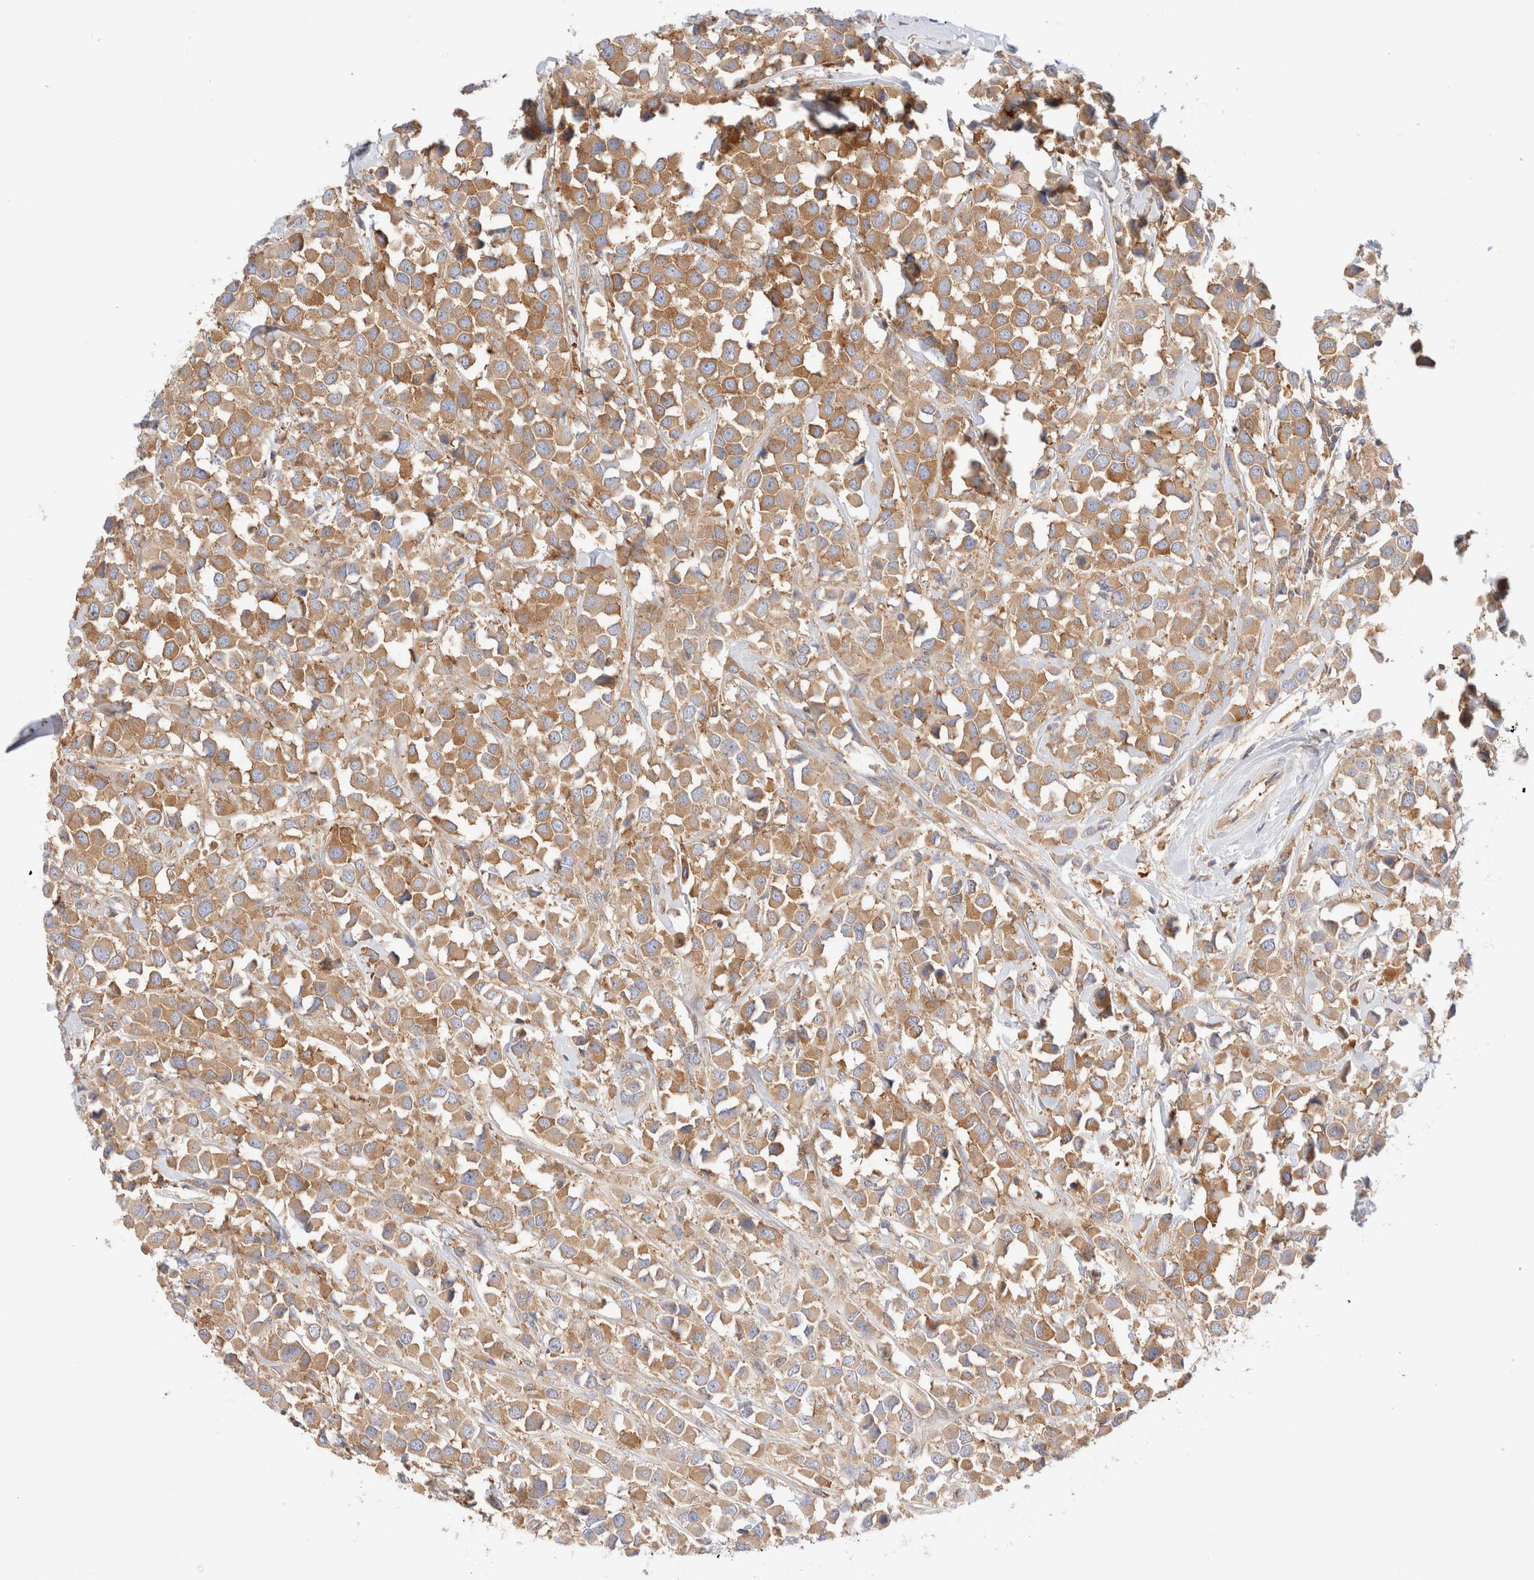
{"staining": {"intensity": "moderate", "quantity": ">75%", "location": "cytoplasmic/membranous"}, "tissue": "breast cancer", "cell_type": "Tumor cells", "image_type": "cancer", "snomed": [{"axis": "morphology", "description": "Duct carcinoma"}, {"axis": "topography", "description": "Breast"}], "caption": "Protein staining displays moderate cytoplasmic/membranous staining in about >75% of tumor cells in breast cancer.", "gene": "RABEP1", "patient": {"sex": "female", "age": 61}}